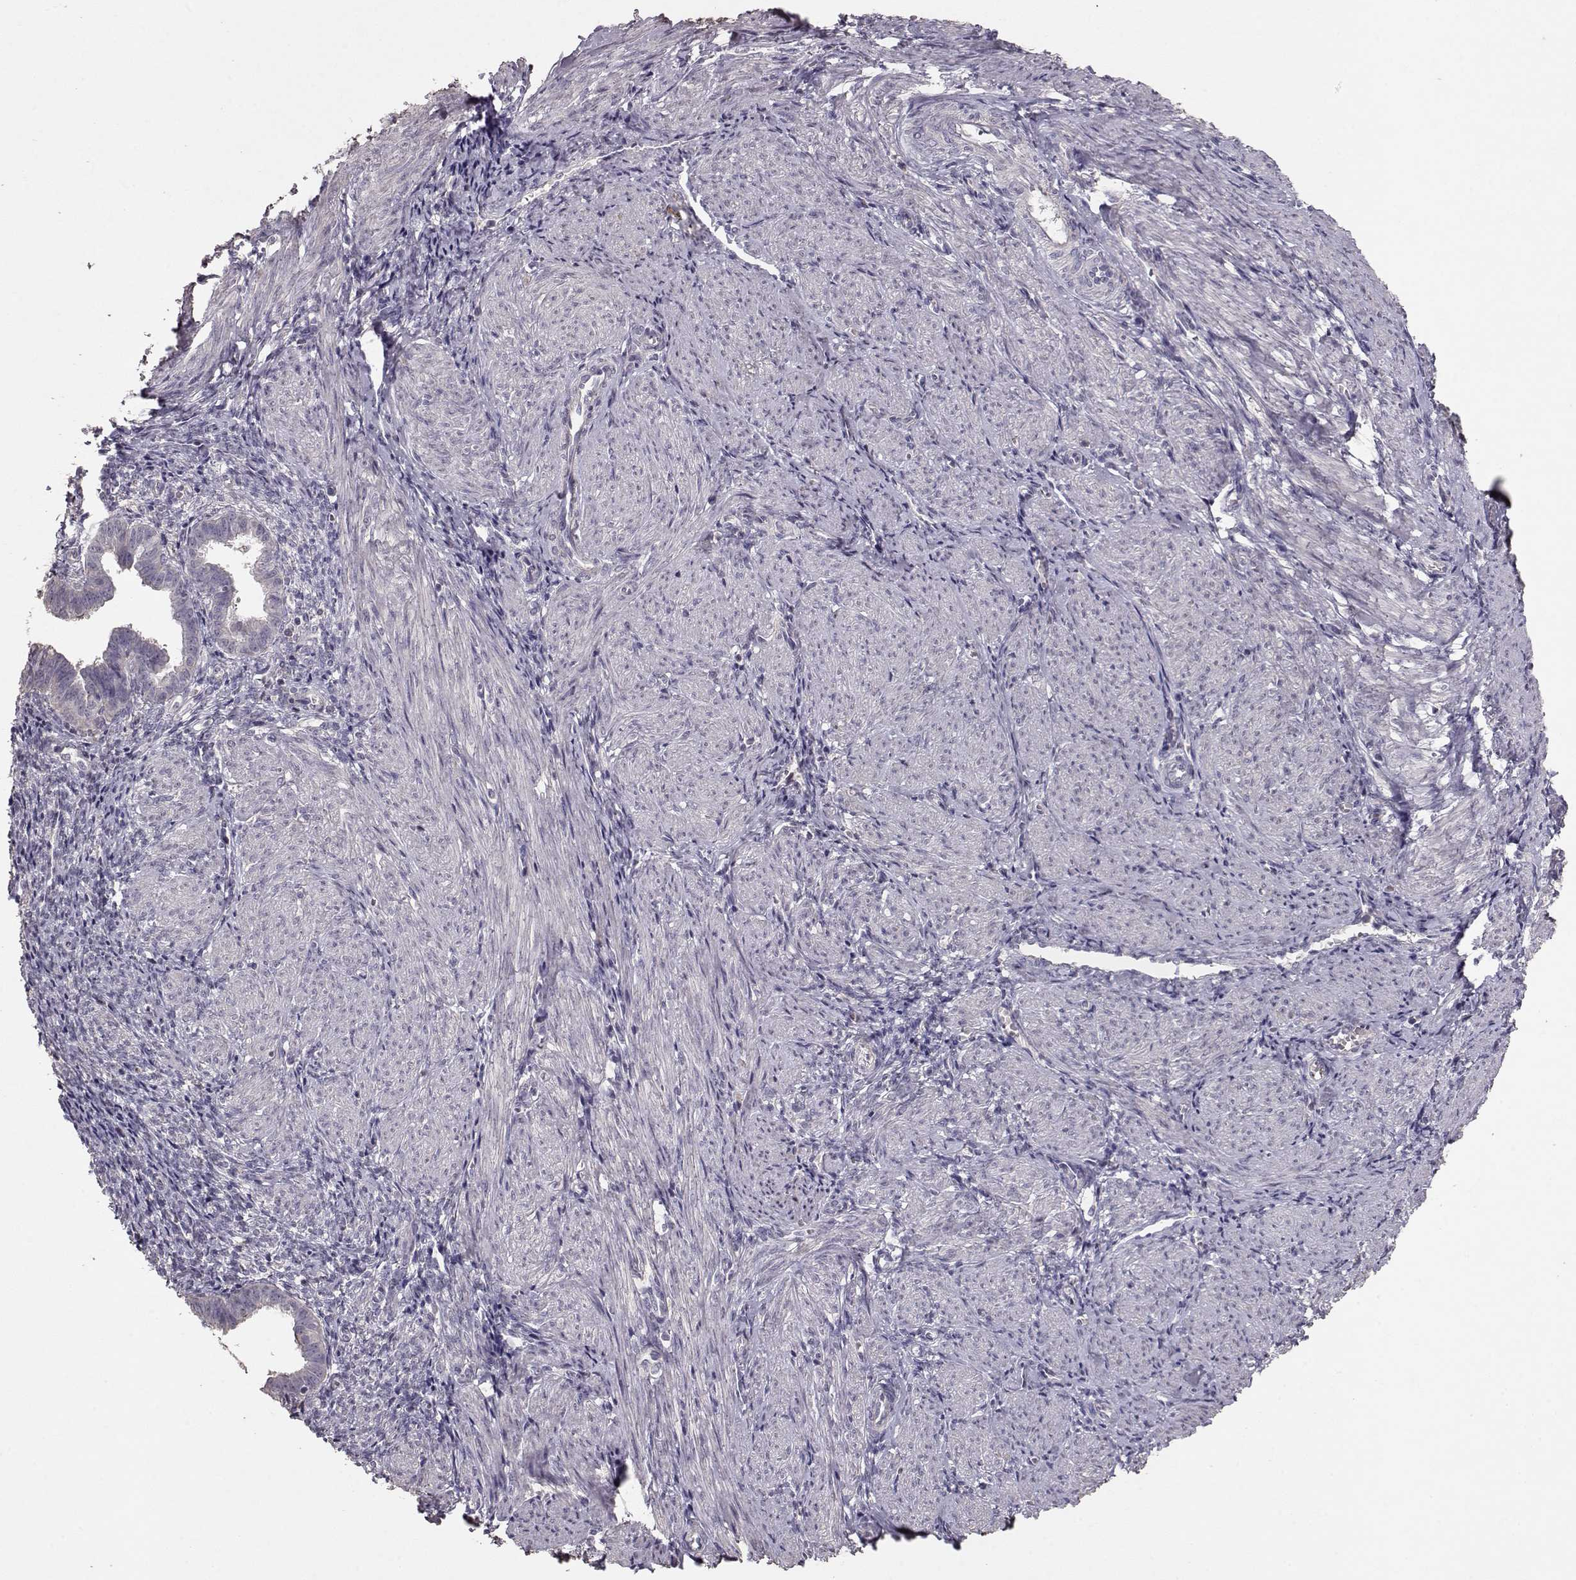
{"staining": {"intensity": "negative", "quantity": "none", "location": "none"}, "tissue": "endometrium", "cell_type": "Cells in endometrial stroma", "image_type": "normal", "snomed": [{"axis": "morphology", "description": "Normal tissue, NOS"}, {"axis": "topography", "description": "Endometrium"}], "caption": "High power microscopy micrograph of an IHC histopathology image of normal endometrium, revealing no significant expression in cells in endometrial stroma. (Brightfield microscopy of DAB (3,3'-diaminobenzidine) IHC at high magnification).", "gene": "PMCH", "patient": {"sex": "female", "age": 37}}